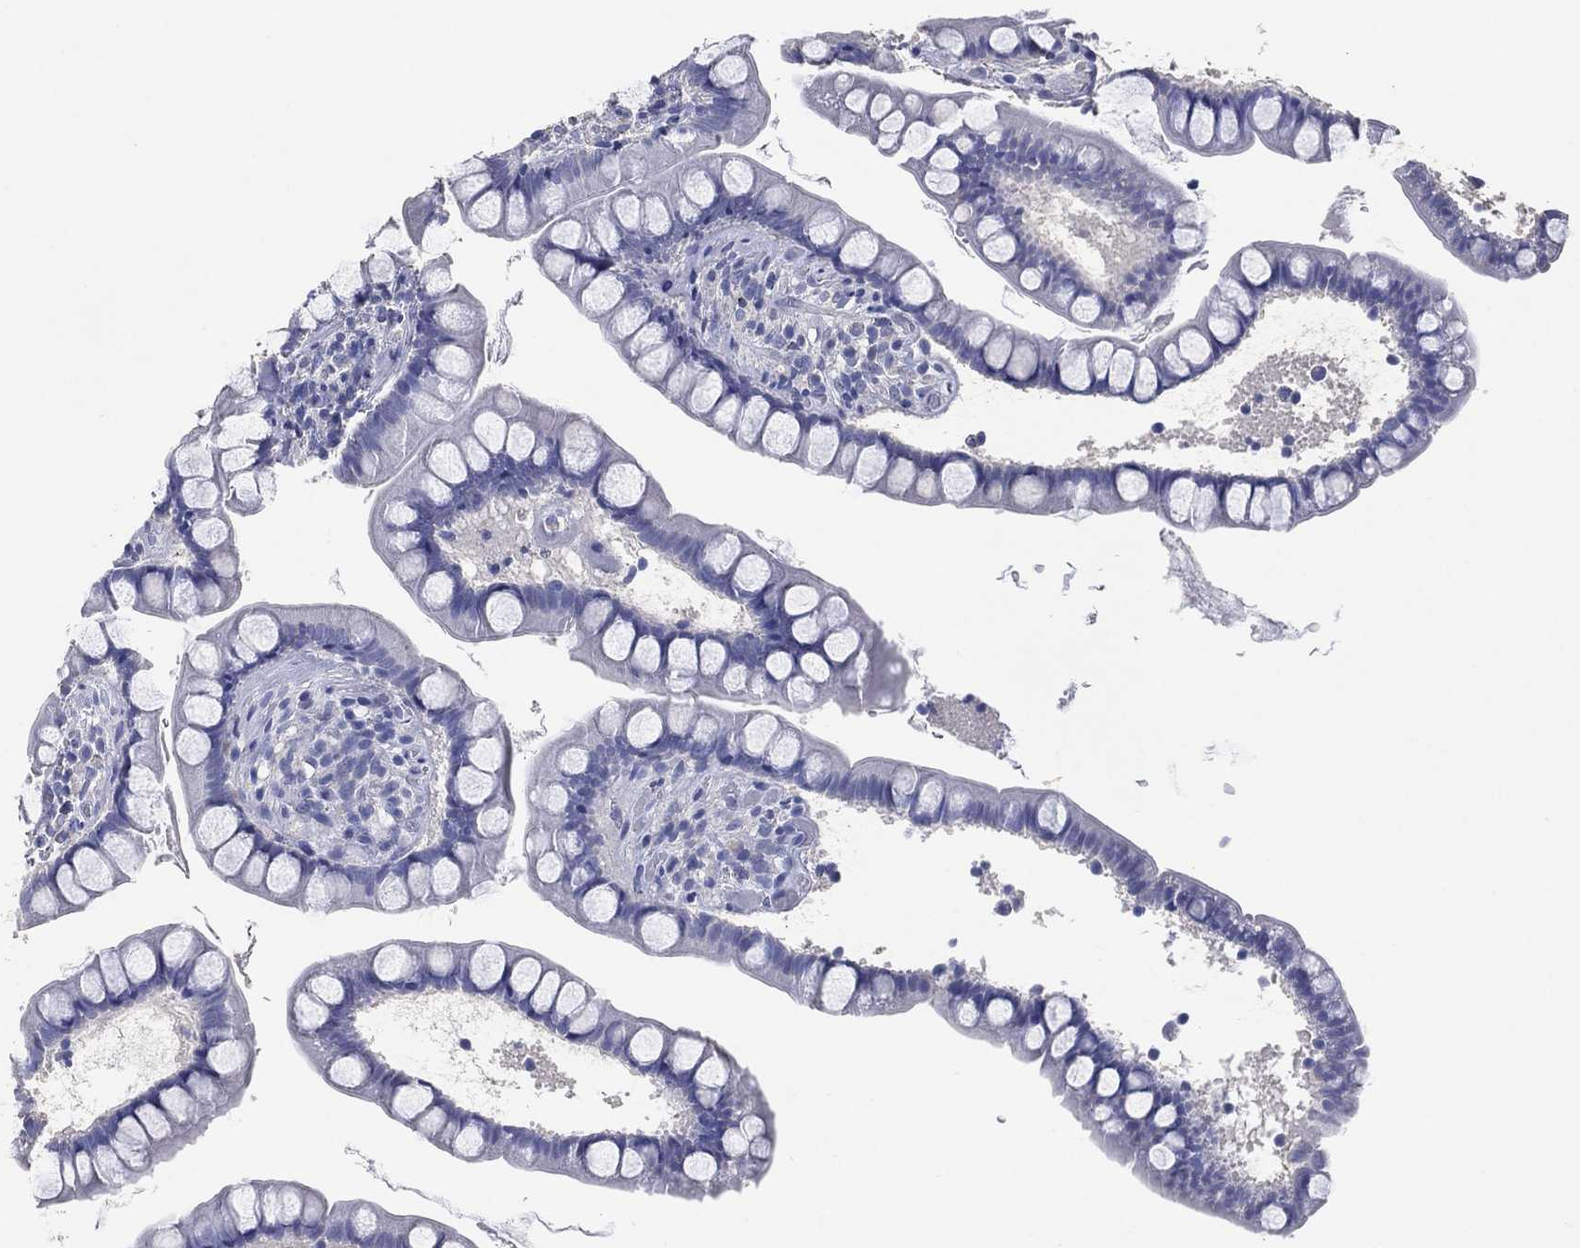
{"staining": {"intensity": "negative", "quantity": "none", "location": "none"}, "tissue": "small intestine", "cell_type": "Glandular cells", "image_type": "normal", "snomed": [{"axis": "morphology", "description": "Normal tissue, NOS"}, {"axis": "topography", "description": "Small intestine"}], "caption": "This photomicrograph is of benign small intestine stained with immunohistochemistry (IHC) to label a protein in brown with the nuclei are counter-stained blue. There is no positivity in glandular cells.", "gene": "FSCN2", "patient": {"sex": "male", "age": 70}}